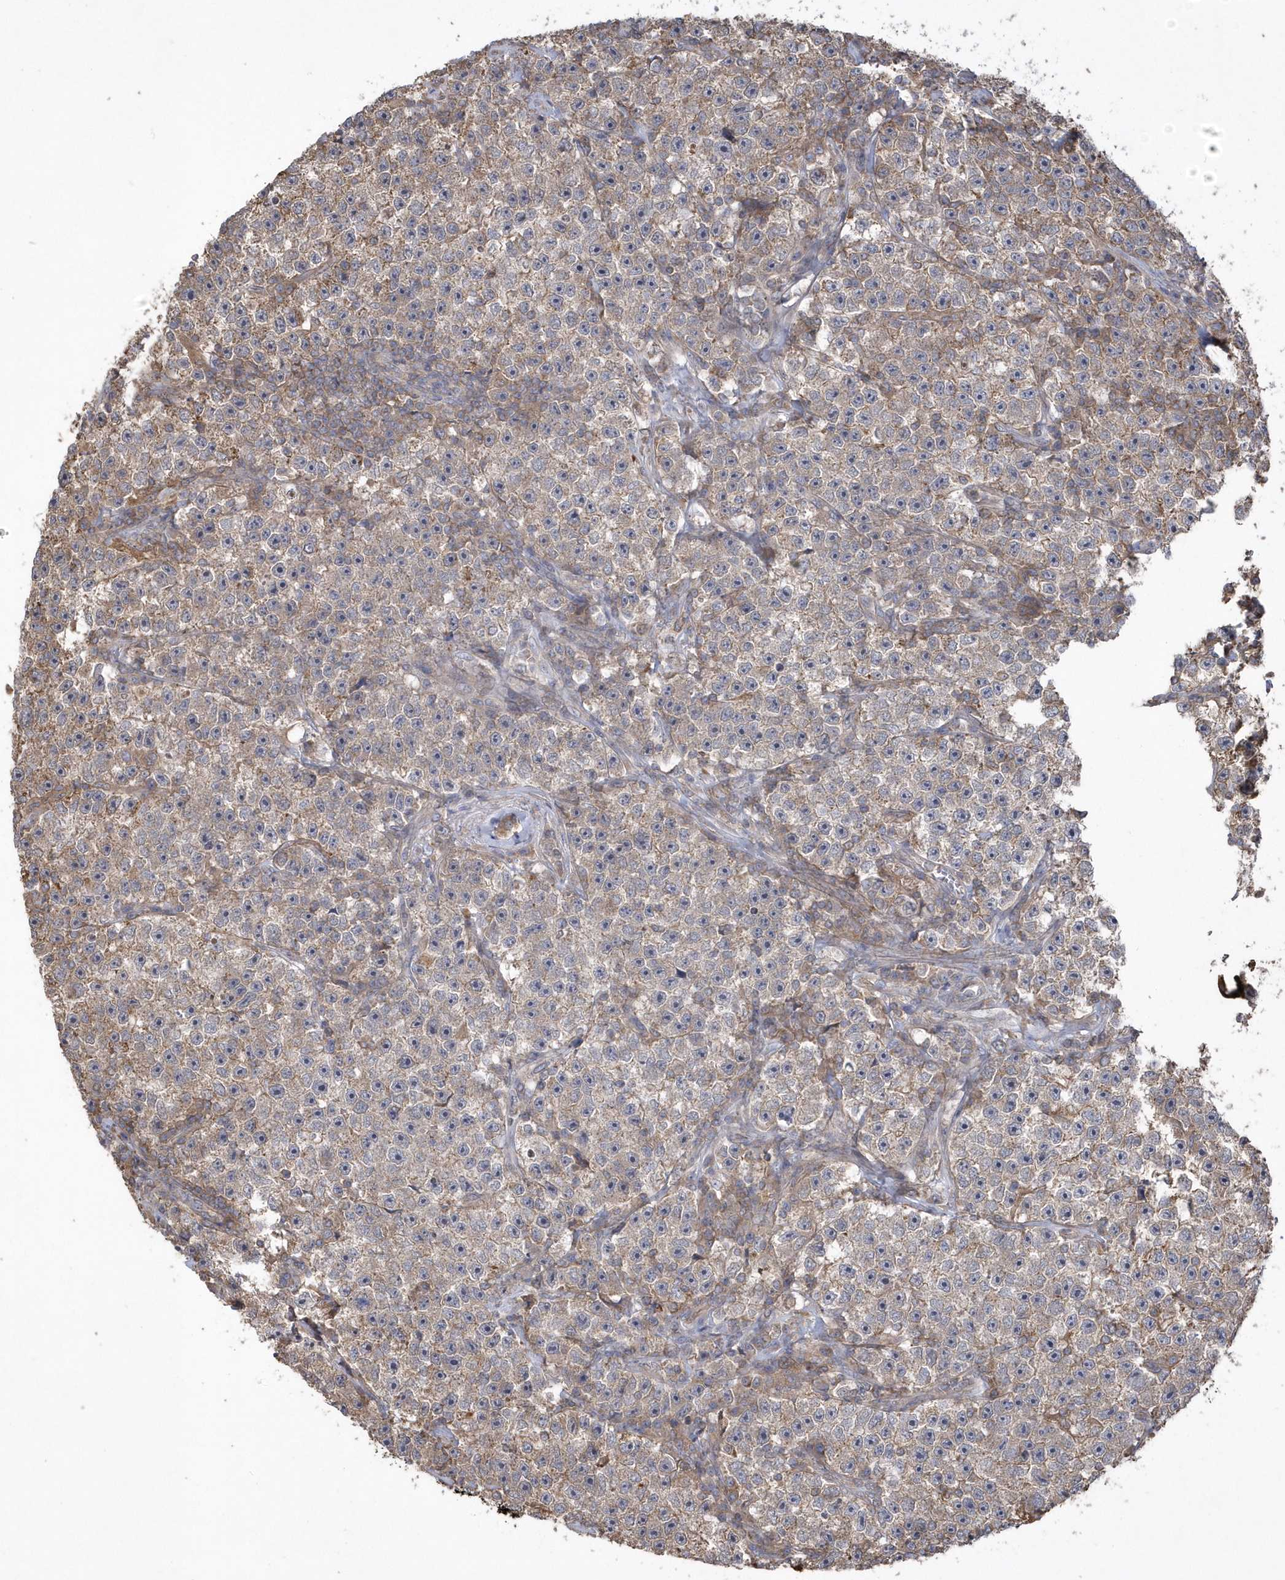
{"staining": {"intensity": "weak", "quantity": "25%-75%", "location": "cytoplasmic/membranous"}, "tissue": "testis cancer", "cell_type": "Tumor cells", "image_type": "cancer", "snomed": [{"axis": "morphology", "description": "Seminoma, NOS"}, {"axis": "topography", "description": "Testis"}], "caption": "Weak cytoplasmic/membranous expression is appreciated in about 25%-75% of tumor cells in testis seminoma.", "gene": "SENP8", "patient": {"sex": "male", "age": 22}}